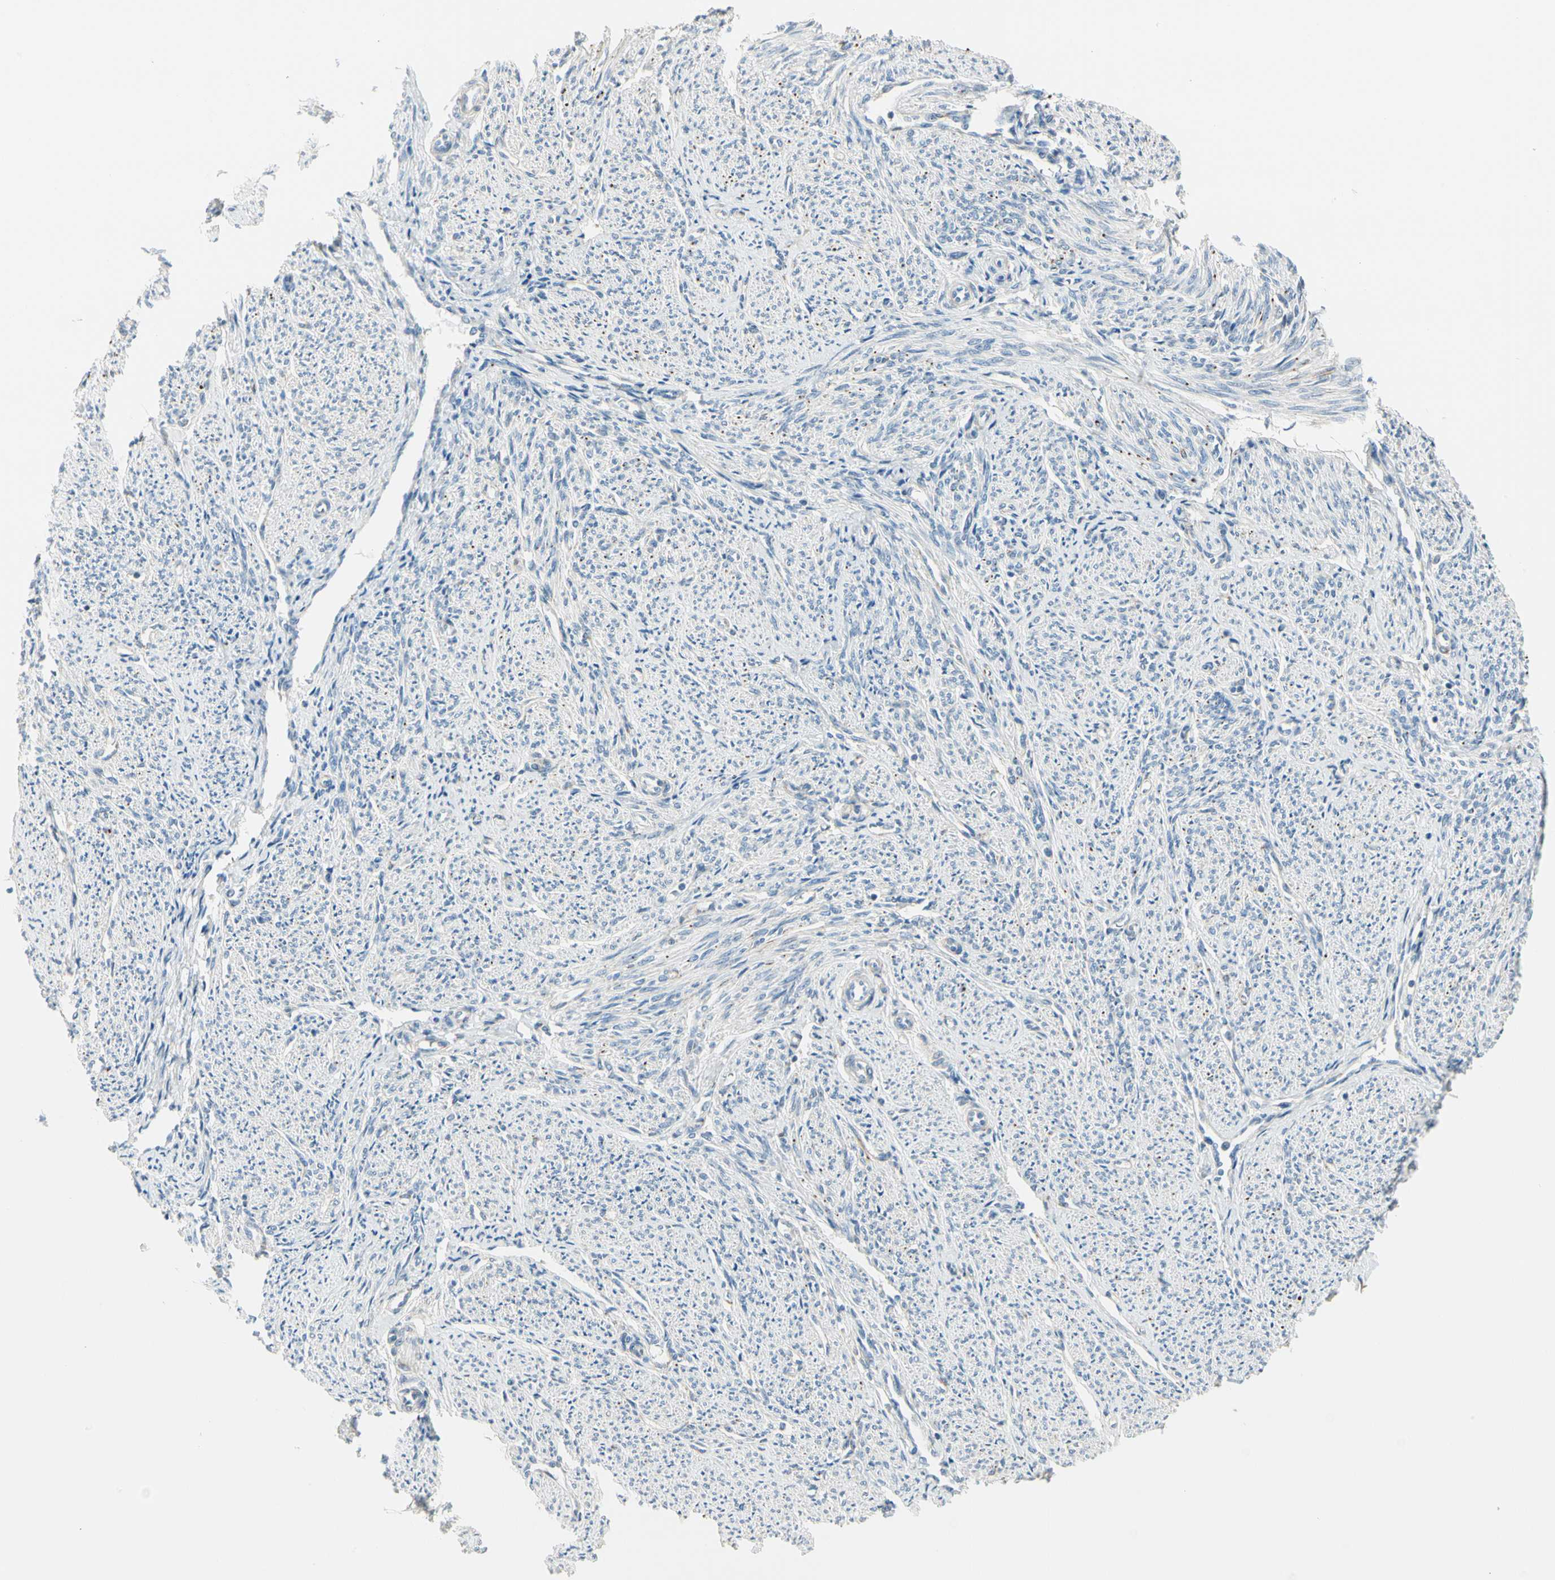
{"staining": {"intensity": "negative", "quantity": "none", "location": "none"}, "tissue": "smooth muscle", "cell_type": "Smooth muscle cells", "image_type": "normal", "snomed": [{"axis": "morphology", "description": "Normal tissue, NOS"}, {"axis": "topography", "description": "Smooth muscle"}], "caption": "A high-resolution photomicrograph shows immunohistochemistry staining of unremarkable smooth muscle, which exhibits no significant expression in smooth muscle cells.", "gene": "DUSP12", "patient": {"sex": "female", "age": 65}}